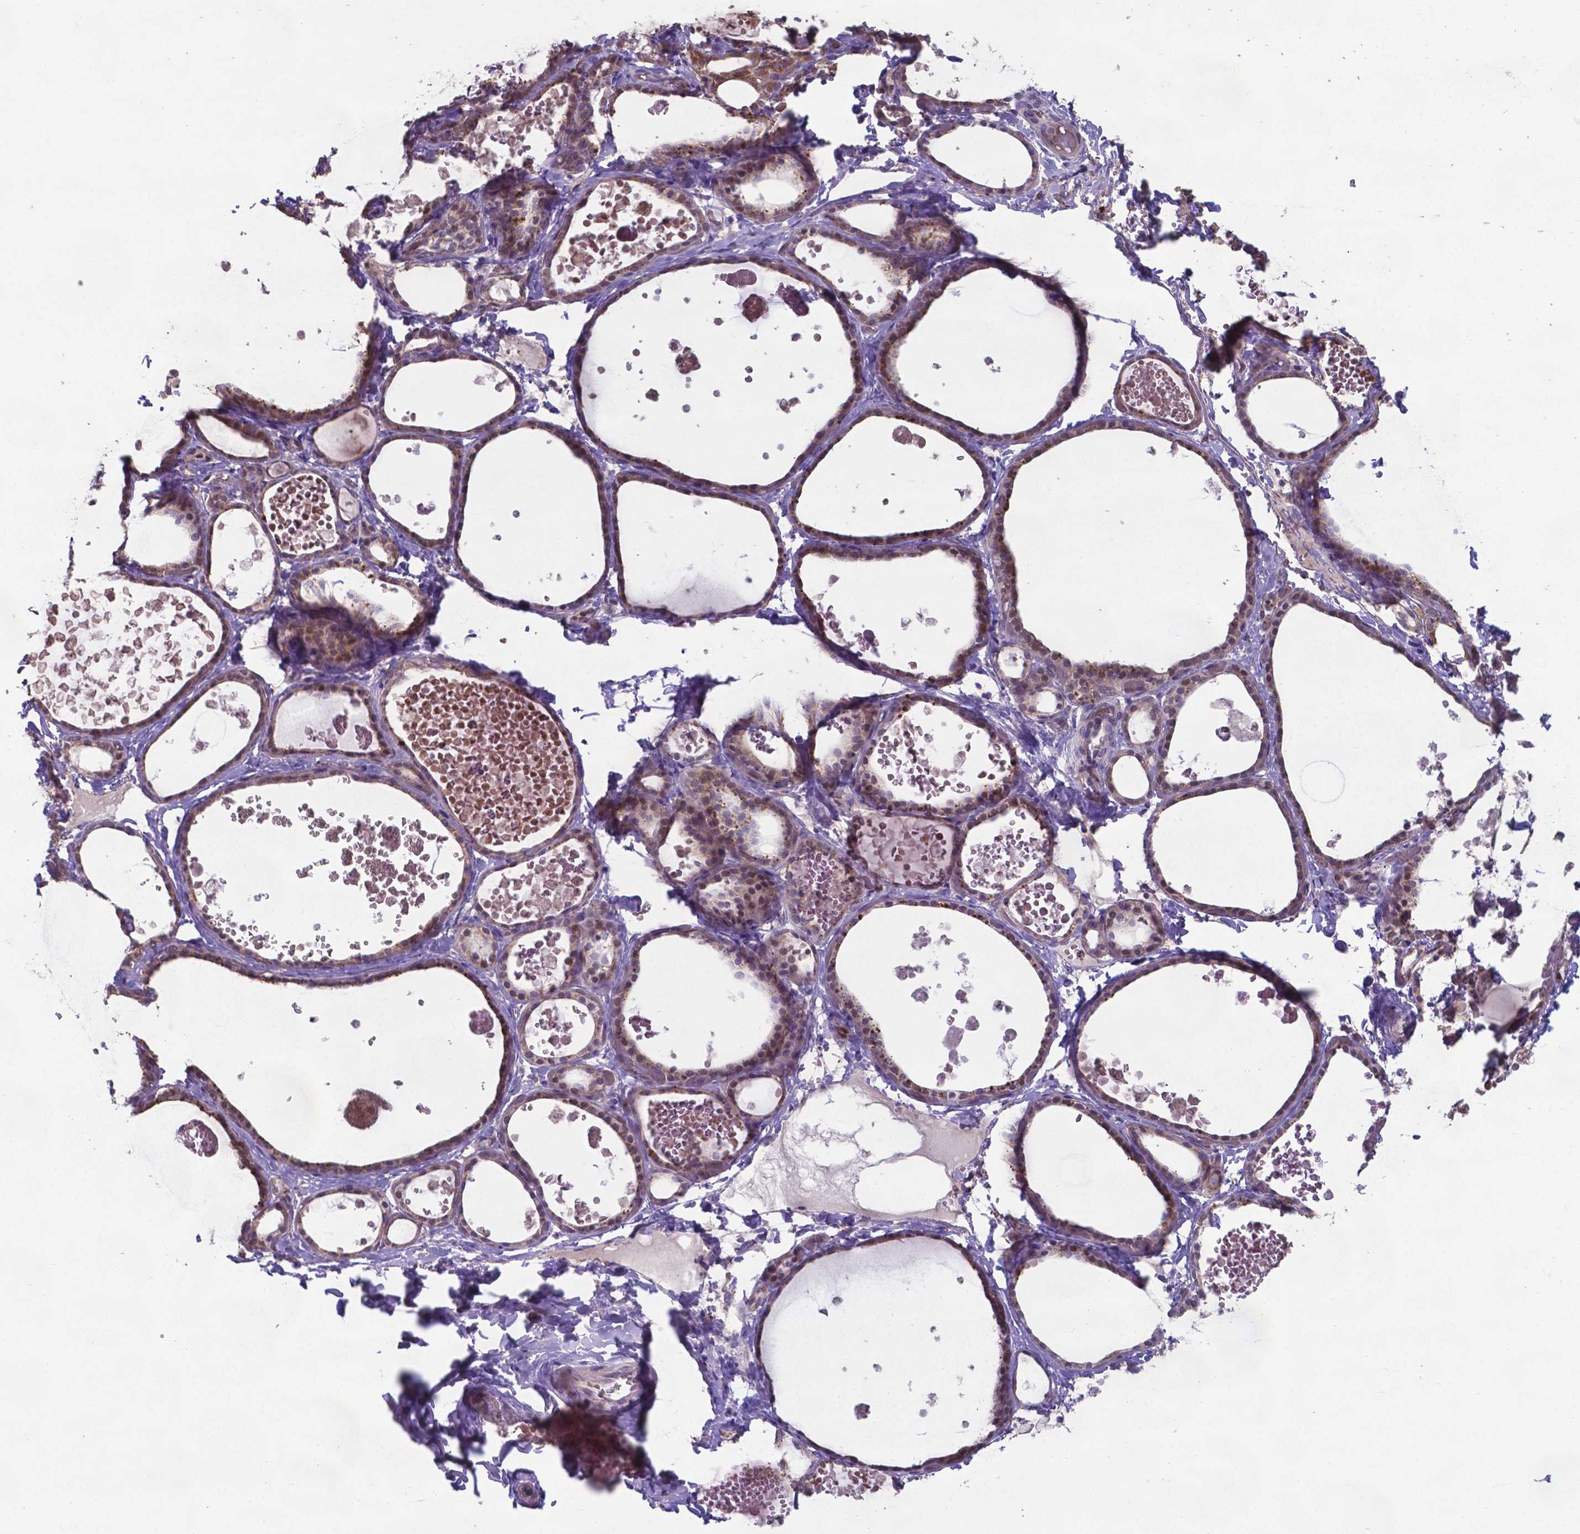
{"staining": {"intensity": "moderate", "quantity": ">75%", "location": "cytoplasmic/membranous"}, "tissue": "thyroid gland", "cell_type": "Glandular cells", "image_type": "normal", "snomed": [{"axis": "morphology", "description": "Normal tissue, NOS"}, {"axis": "topography", "description": "Thyroid gland"}], "caption": "DAB immunohistochemical staining of normal human thyroid gland displays moderate cytoplasmic/membranous protein expression in approximately >75% of glandular cells. The staining is performed using DAB brown chromogen to label protein expression. The nuclei are counter-stained blue using hematoxylin.", "gene": "TYRO3", "patient": {"sex": "female", "age": 56}}